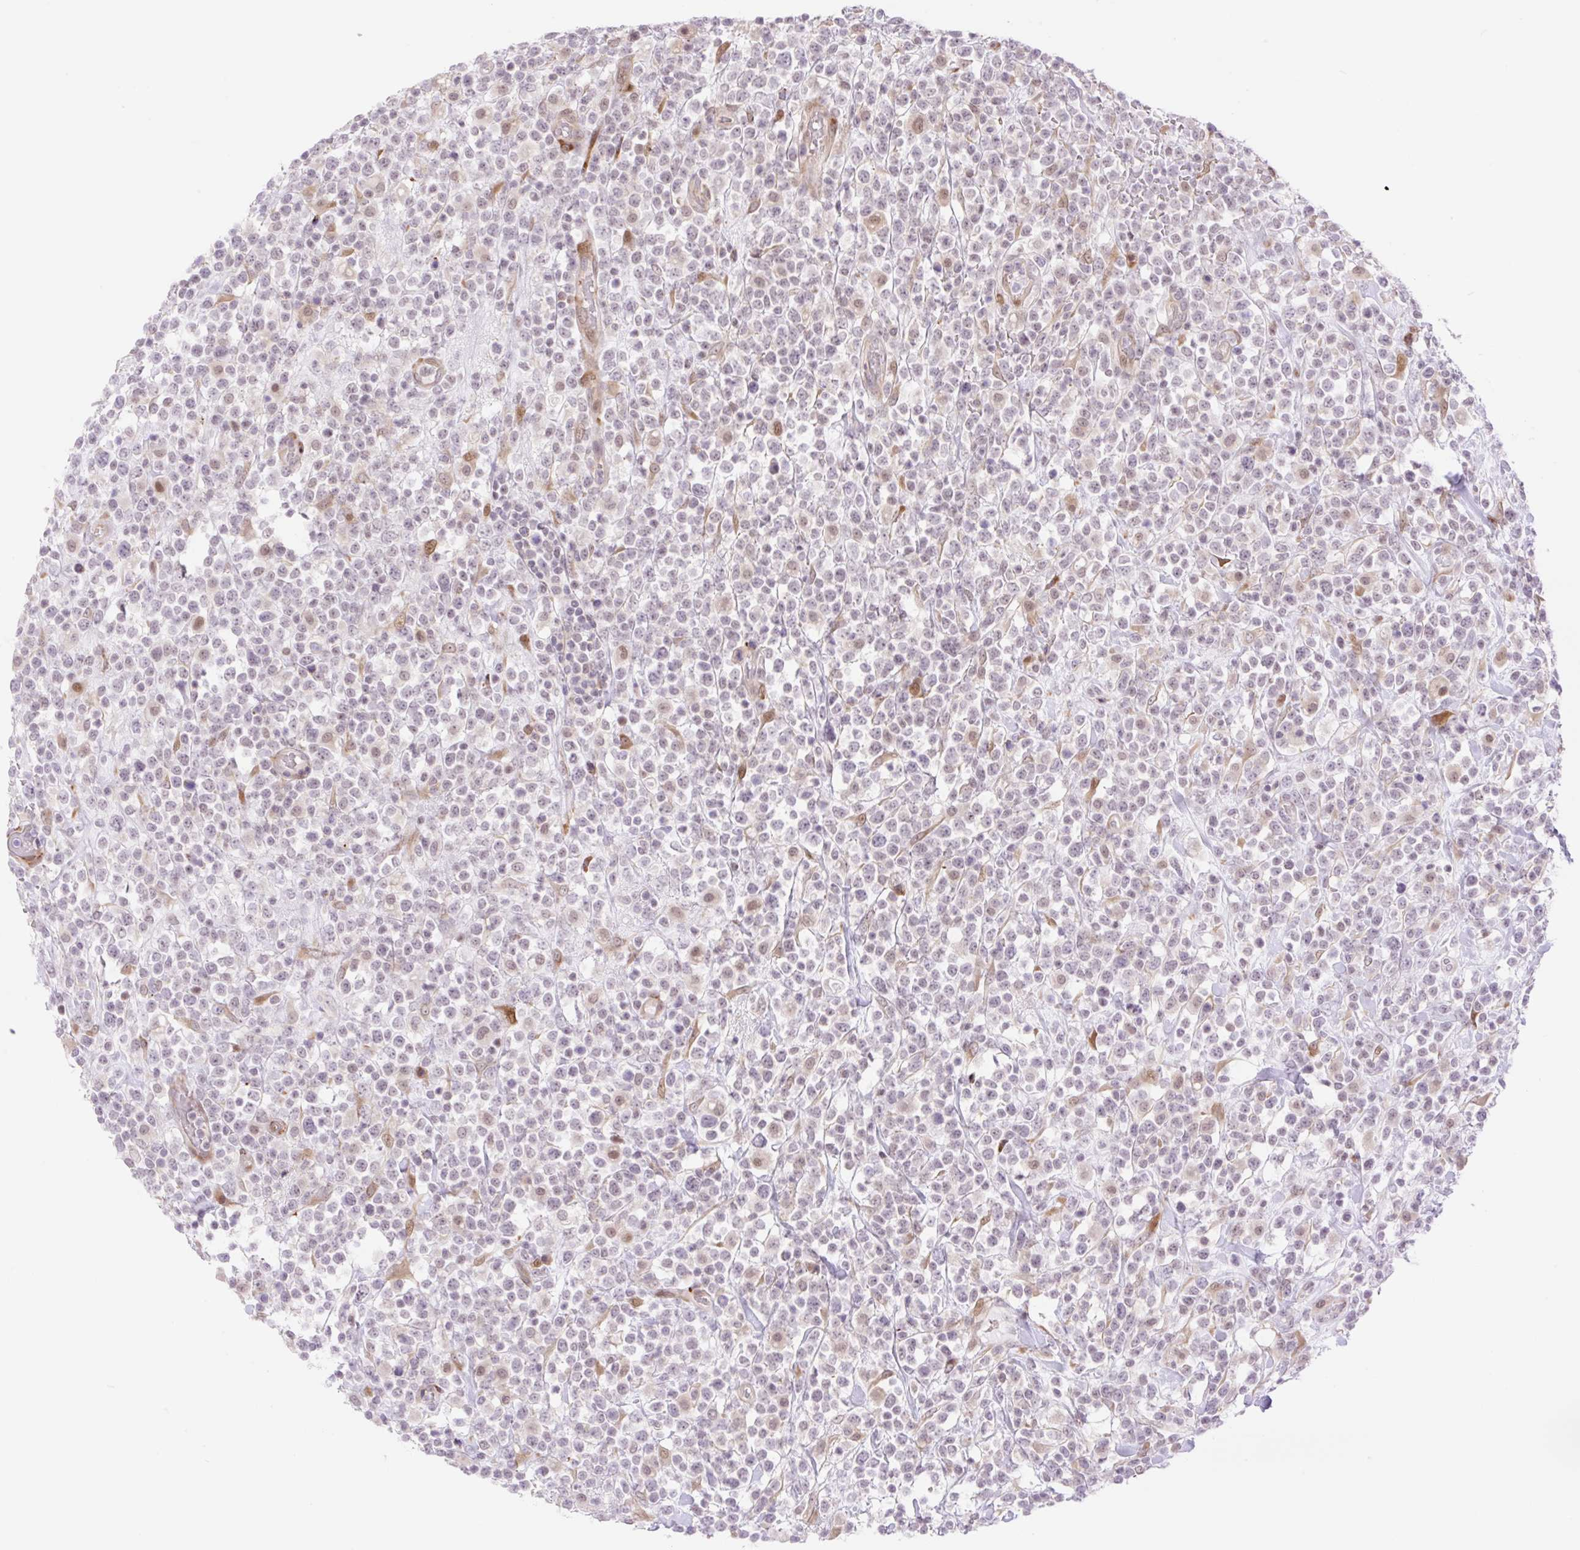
{"staining": {"intensity": "negative", "quantity": "none", "location": "none"}, "tissue": "lymphoma", "cell_type": "Tumor cells", "image_type": "cancer", "snomed": [{"axis": "morphology", "description": "Malignant lymphoma, non-Hodgkin's type, High grade"}, {"axis": "topography", "description": "Colon"}], "caption": "Immunohistochemistry histopathology image of human high-grade malignant lymphoma, non-Hodgkin's type stained for a protein (brown), which displays no expression in tumor cells.", "gene": "ZFP41", "patient": {"sex": "female", "age": 53}}